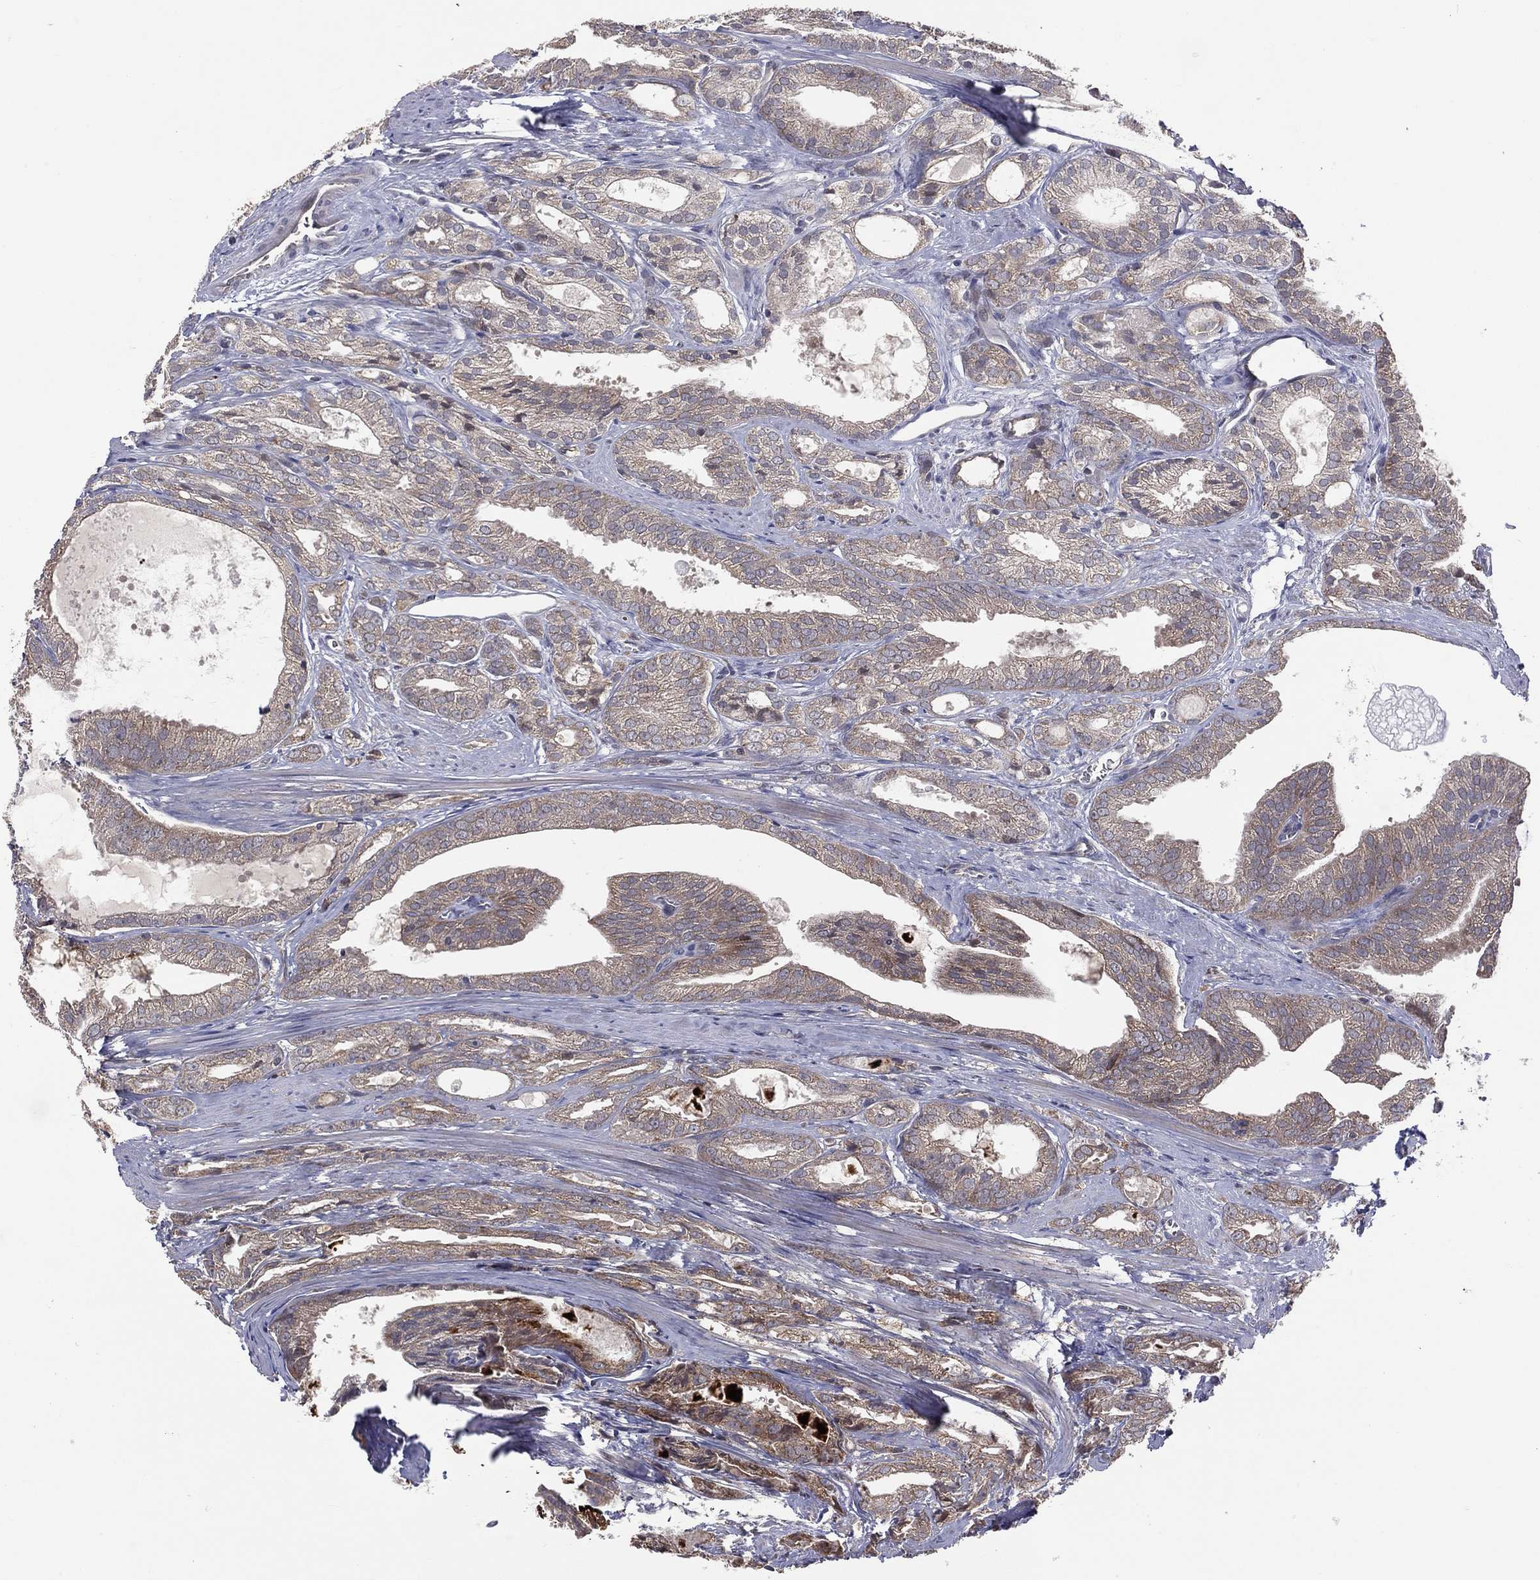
{"staining": {"intensity": "weak", "quantity": "25%-75%", "location": "cytoplasmic/membranous"}, "tissue": "prostate cancer", "cell_type": "Tumor cells", "image_type": "cancer", "snomed": [{"axis": "morphology", "description": "Adenocarcinoma, NOS"}, {"axis": "morphology", "description": "Adenocarcinoma, High grade"}, {"axis": "topography", "description": "Prostate"}], "caption": "This is a histology image of immunohistochemistry (IHC) staining of prostate cancer (high-grade adenocarcinoma), which shows weak positivity in the cytoplasmic/membranous of tumor cells.", "gene": "STARD3", "patient": {"sex": "male", "age": 70}}